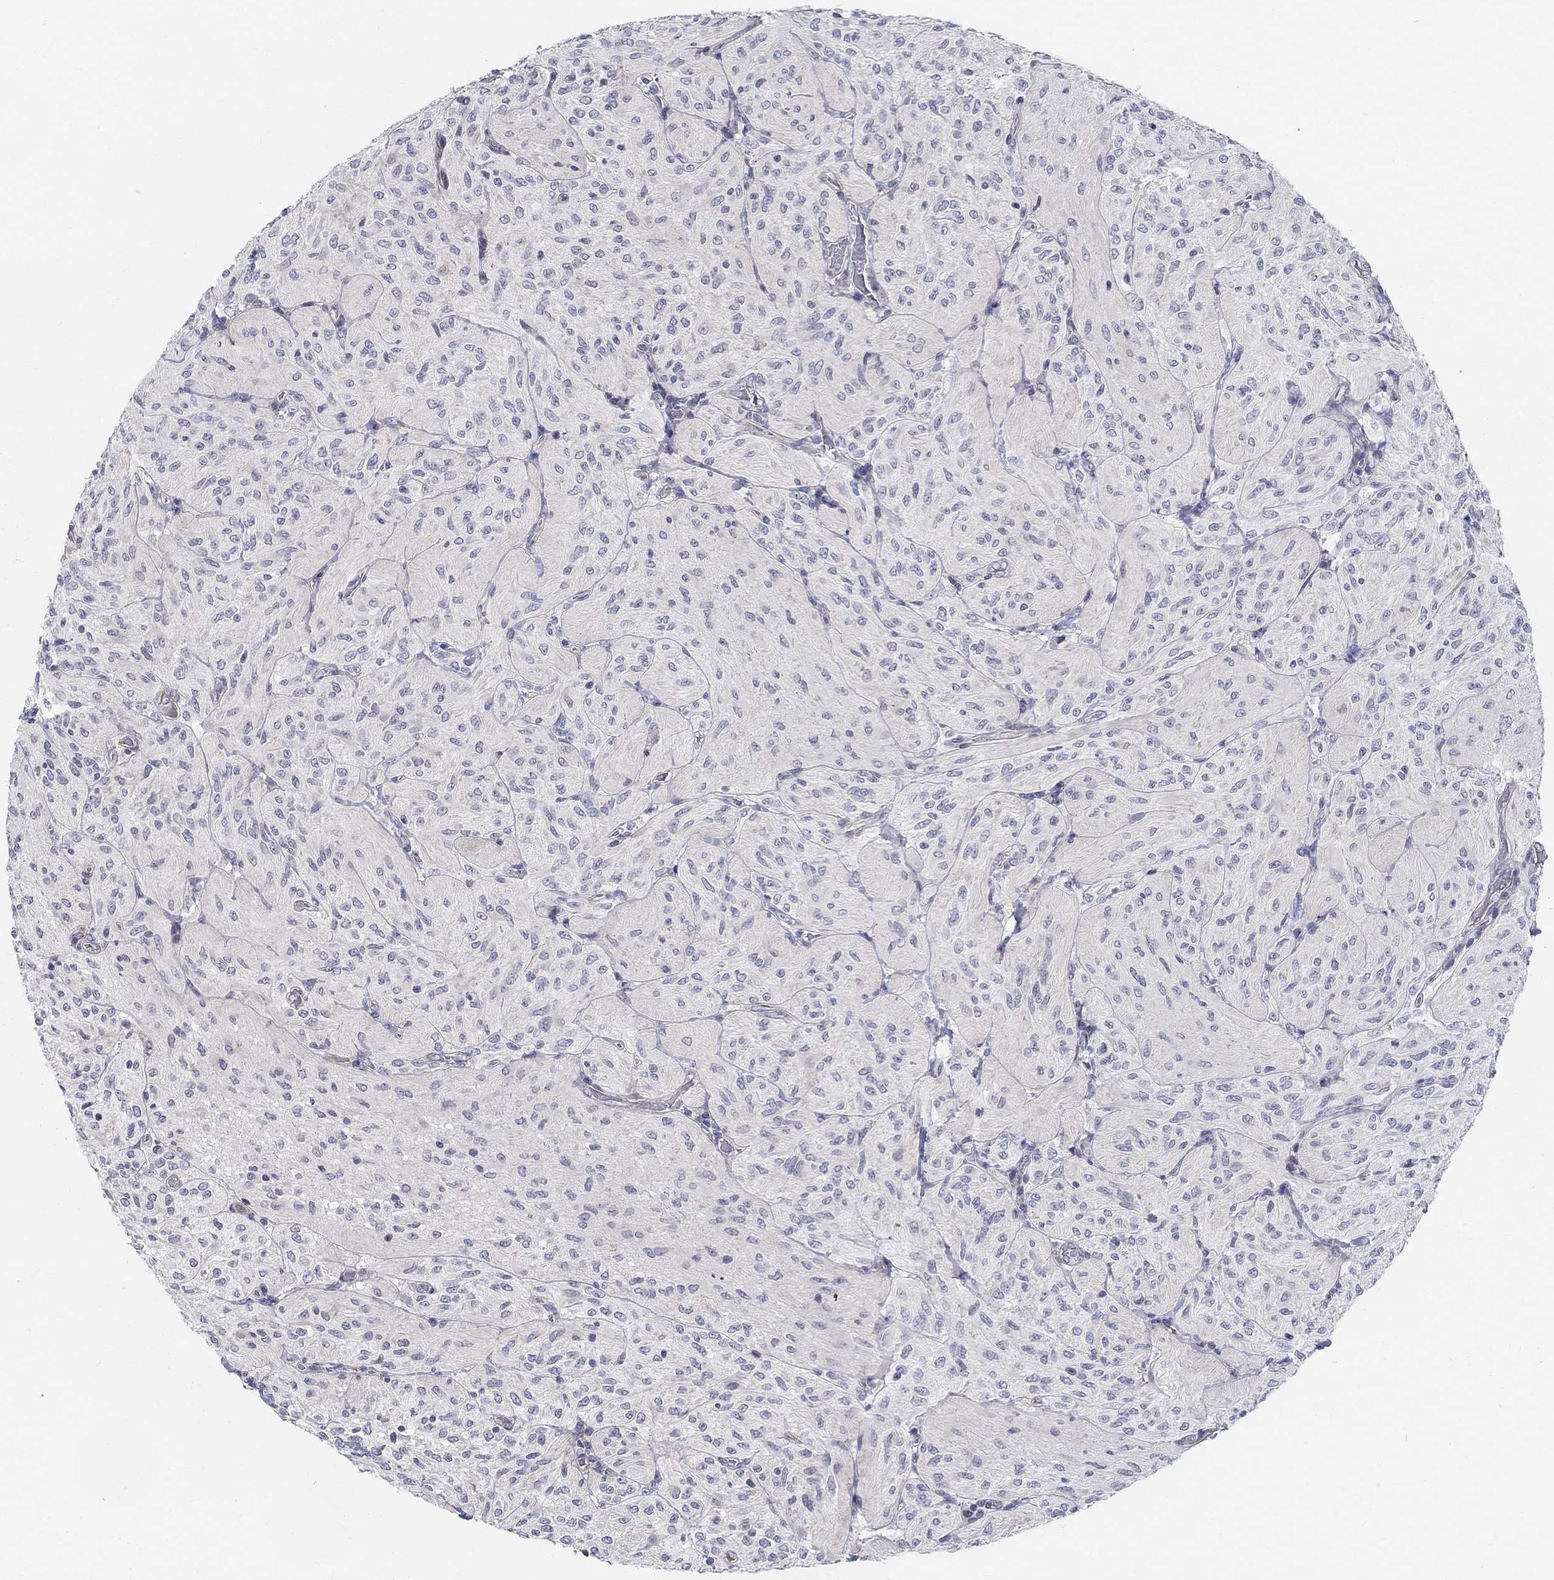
{"staining": {"intensity": "negative", "quantity": "none", "location": "none"}, "tissue": "glioma", "cell_type": "Tumor cells", "image_type": "cancer", "snomed": [{"axis": "morphology", "description": "Glioma, malignant, Low grade"}, {"axis": "topography", "description": "Brain"}], "caption": "Immunohistochemistry (IHC) photomicrograph of neoplastic tissue: glioma stained with DAB (3,3'-diaminobenzidine) displays no significant protein staining in tumor cells.", "gene": "C16orf46", "patient": {"sex": "male", "age": 3}}